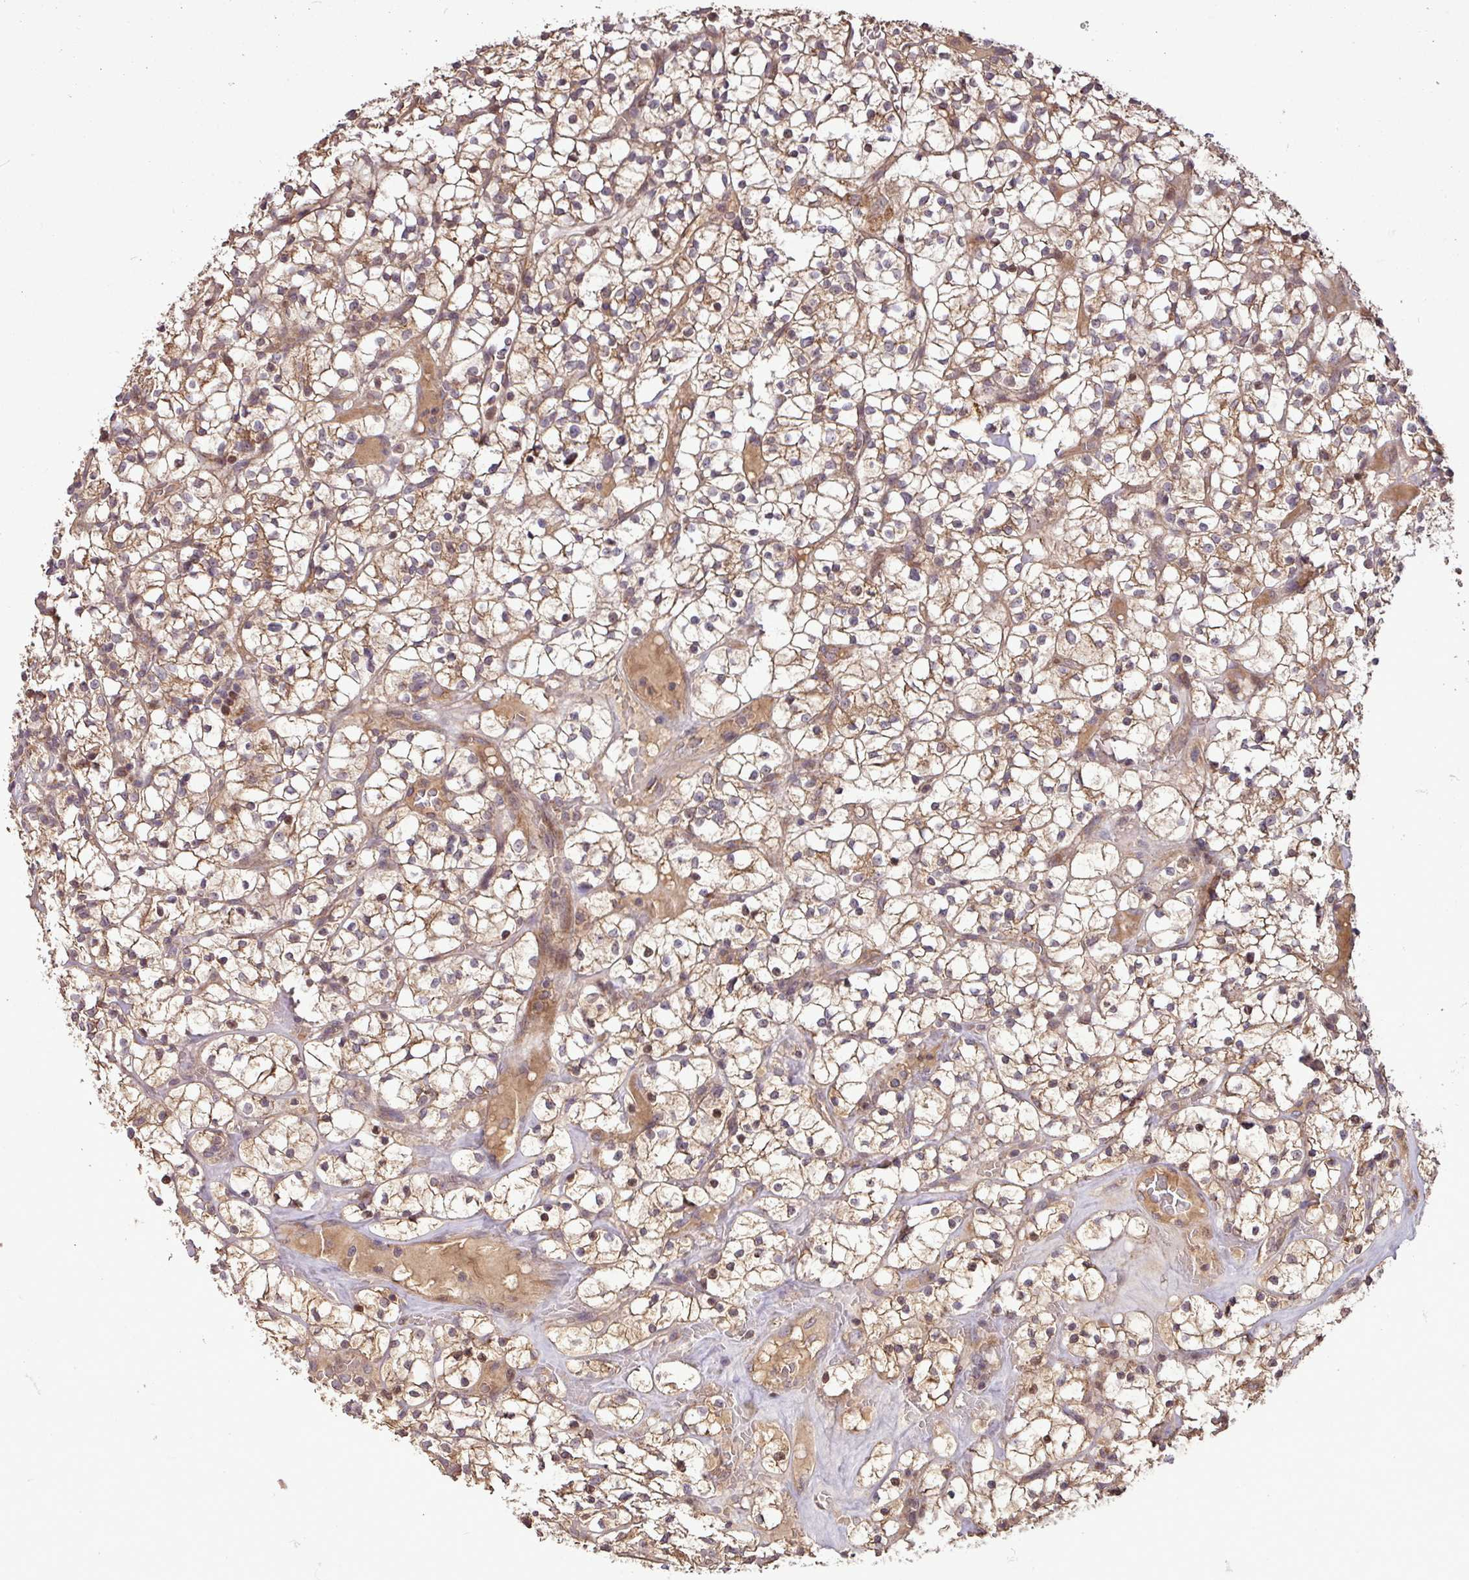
{"staining": {"intensity": "moderate", "quantity": ">75%", "location": "cytoplasmic/membranous"}, "tissue": "renal cancer", "cell_type": "Tumor cells", "image_type": "cancer", "snomed": [{"axis": "morphology", "description": "Adenocarcinoma, NOS"}, {"axis": "topography", "description": "Kidney"}], "caption": "Immunohistochemistry (DAB) staining of renal cancer (adenocarcinoma) demonstrates moderate cytoplasmic/membranous protein staining in about >75% of tumor cells.", "gene": "YPEL3", "patient": {"sex": "female", "age": 64}}